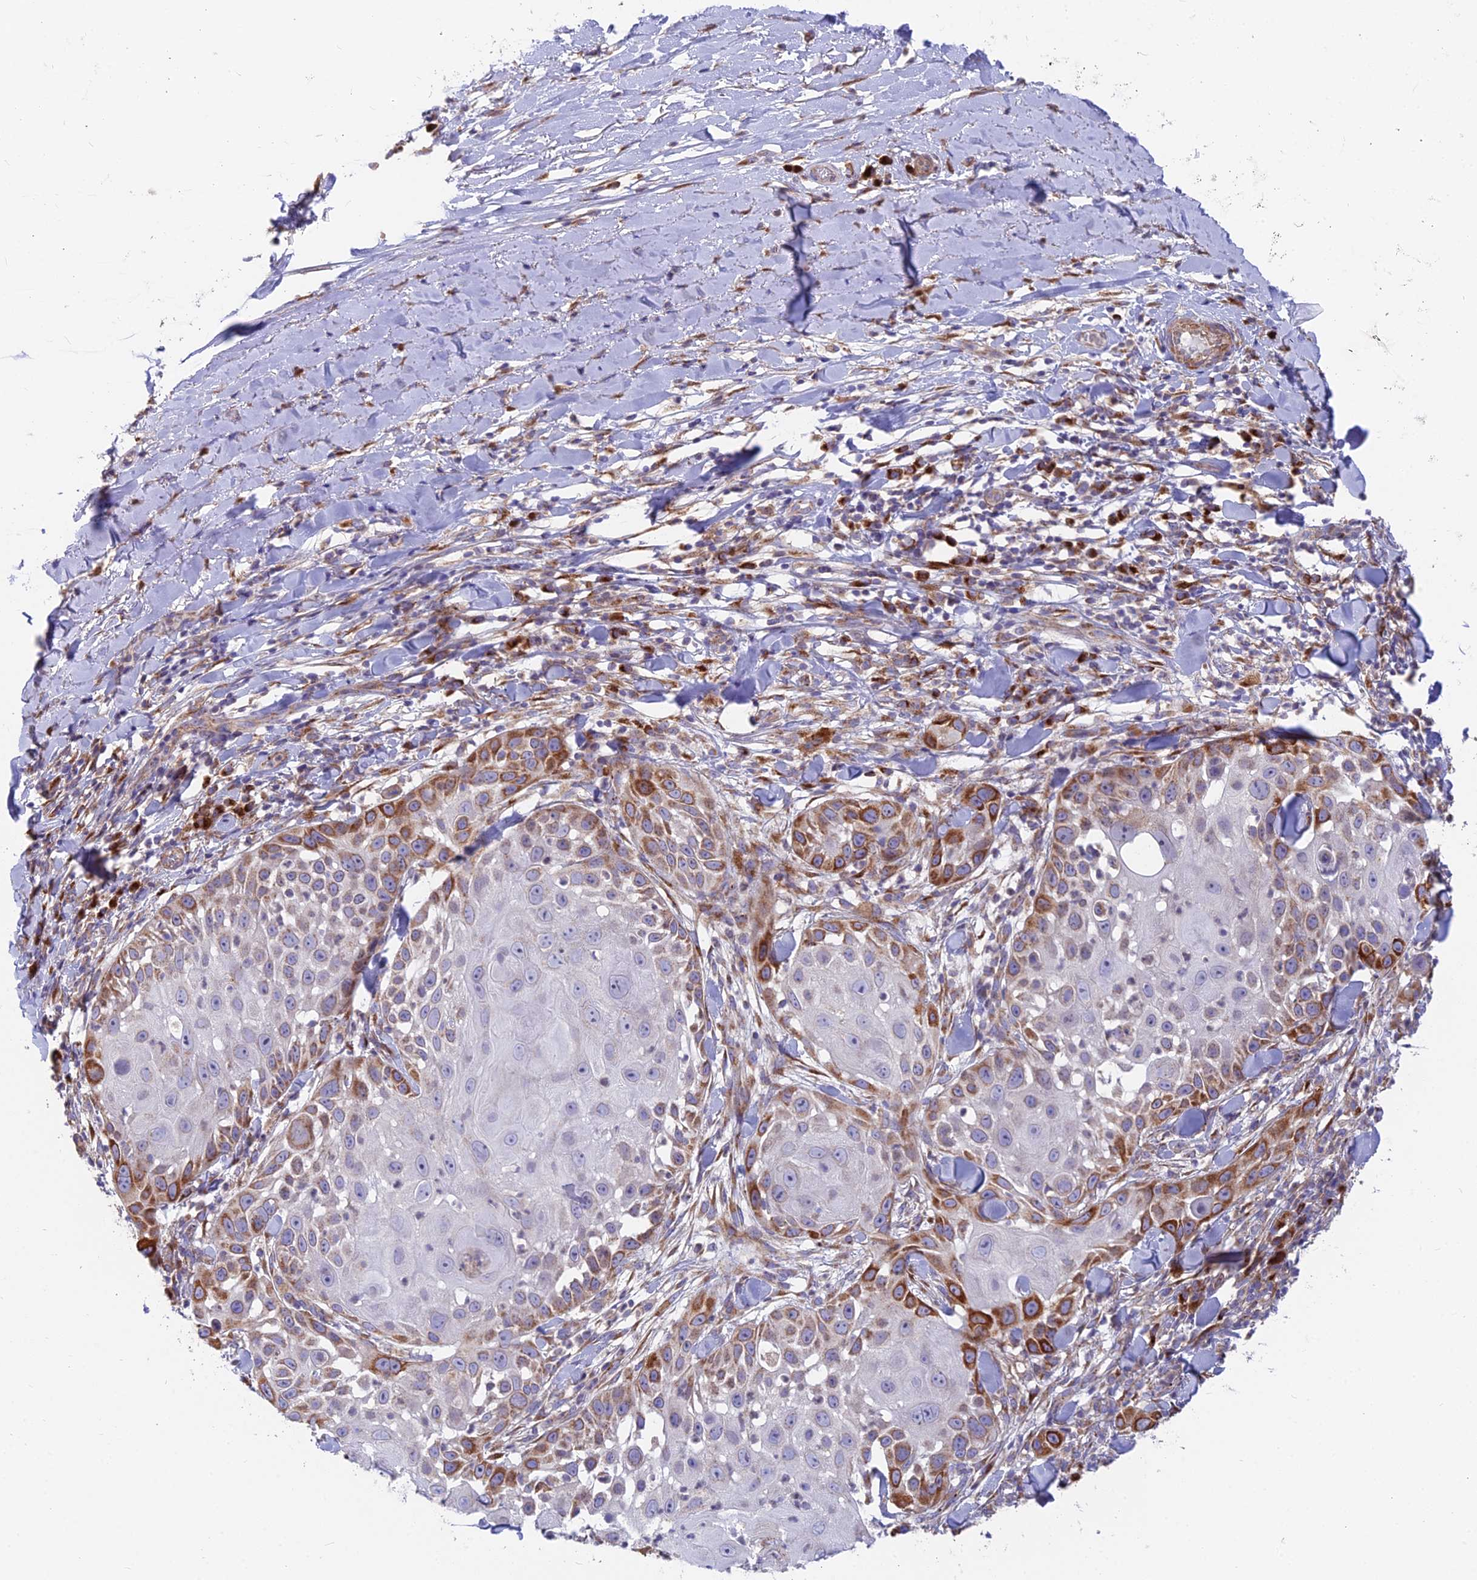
{"staining": {"intensity": "strong", "quantity": "<25%", "location": "cytoplasmic/membranous"}, "tissue": "skin cancer", "cell_type": "Tumor cells", "image_type": "cancer", "snomed": [{"axis": "morphology", "description": "Squamous cell carcinoma, NOS"}, {"axis": "topography", "description": "Skin"}], "caption": "There is medium levels of strong cytoplasmic/membranous expression in tumor cells of skin cancer (squamous cell carcinoma), as demonstrated by immunohistochemical staining (brown color).", "gene": "TBC1D20", "patient": {"sex": "female", "age": 44}}